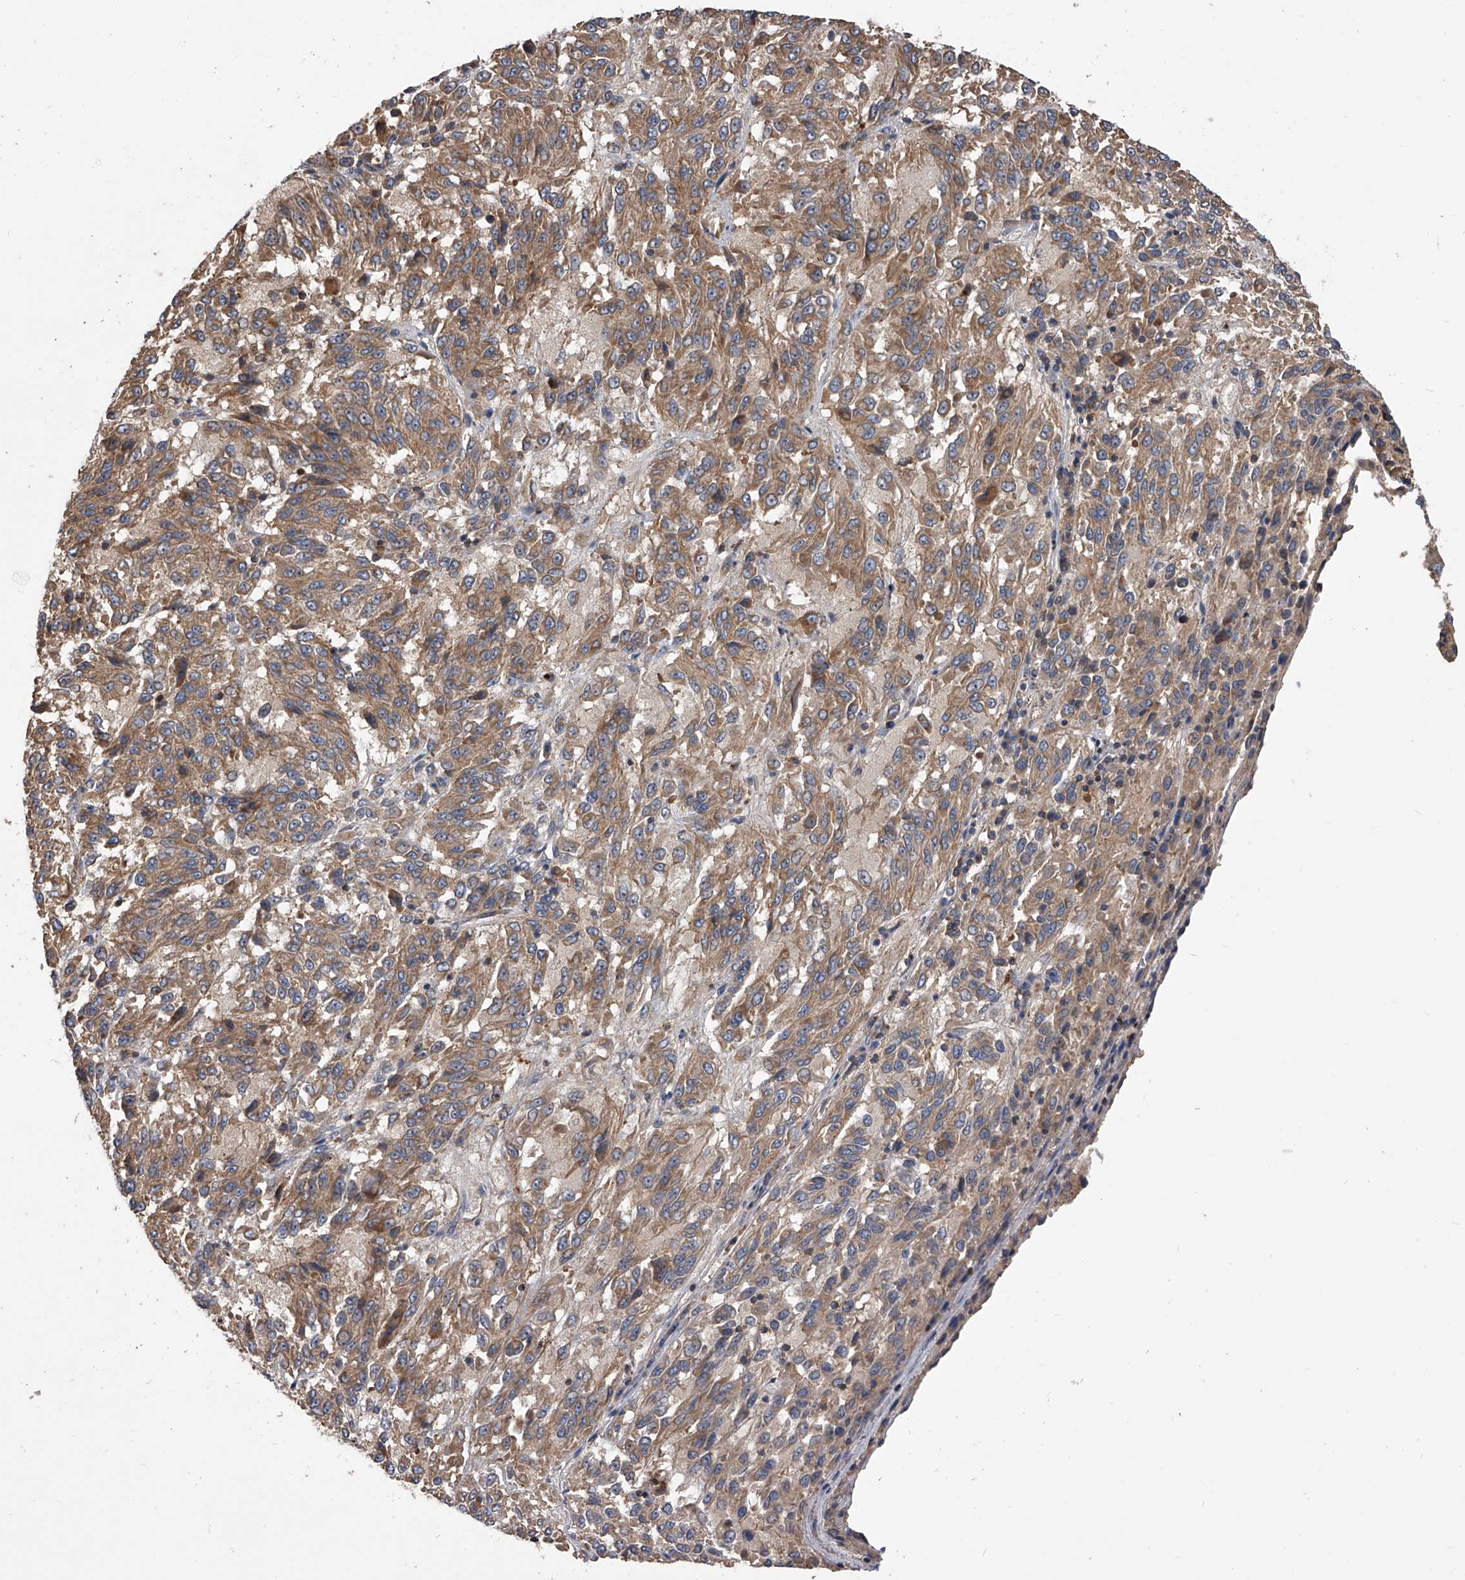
{"staining": {"intensity": "moderate", "quantity": ">75%", "location": "cytoplasmic/membranous"}, "tissue": "melanoma", "cell_type": "Tumor cells", "image_type": "cancer", "snomed": [{"axis": "morphology", "description": "Malignant melanoma, Metastatic site"}, {"axis": "topography", "description": "Lung"}], "caption": "Protein staining by IHC demonstrates moderate cytoplasmic/membranous positivity in about >75% of tumor cells in melanoma.", "gene": "CUL7", "patient": {"sex": "male", "age": 64}}